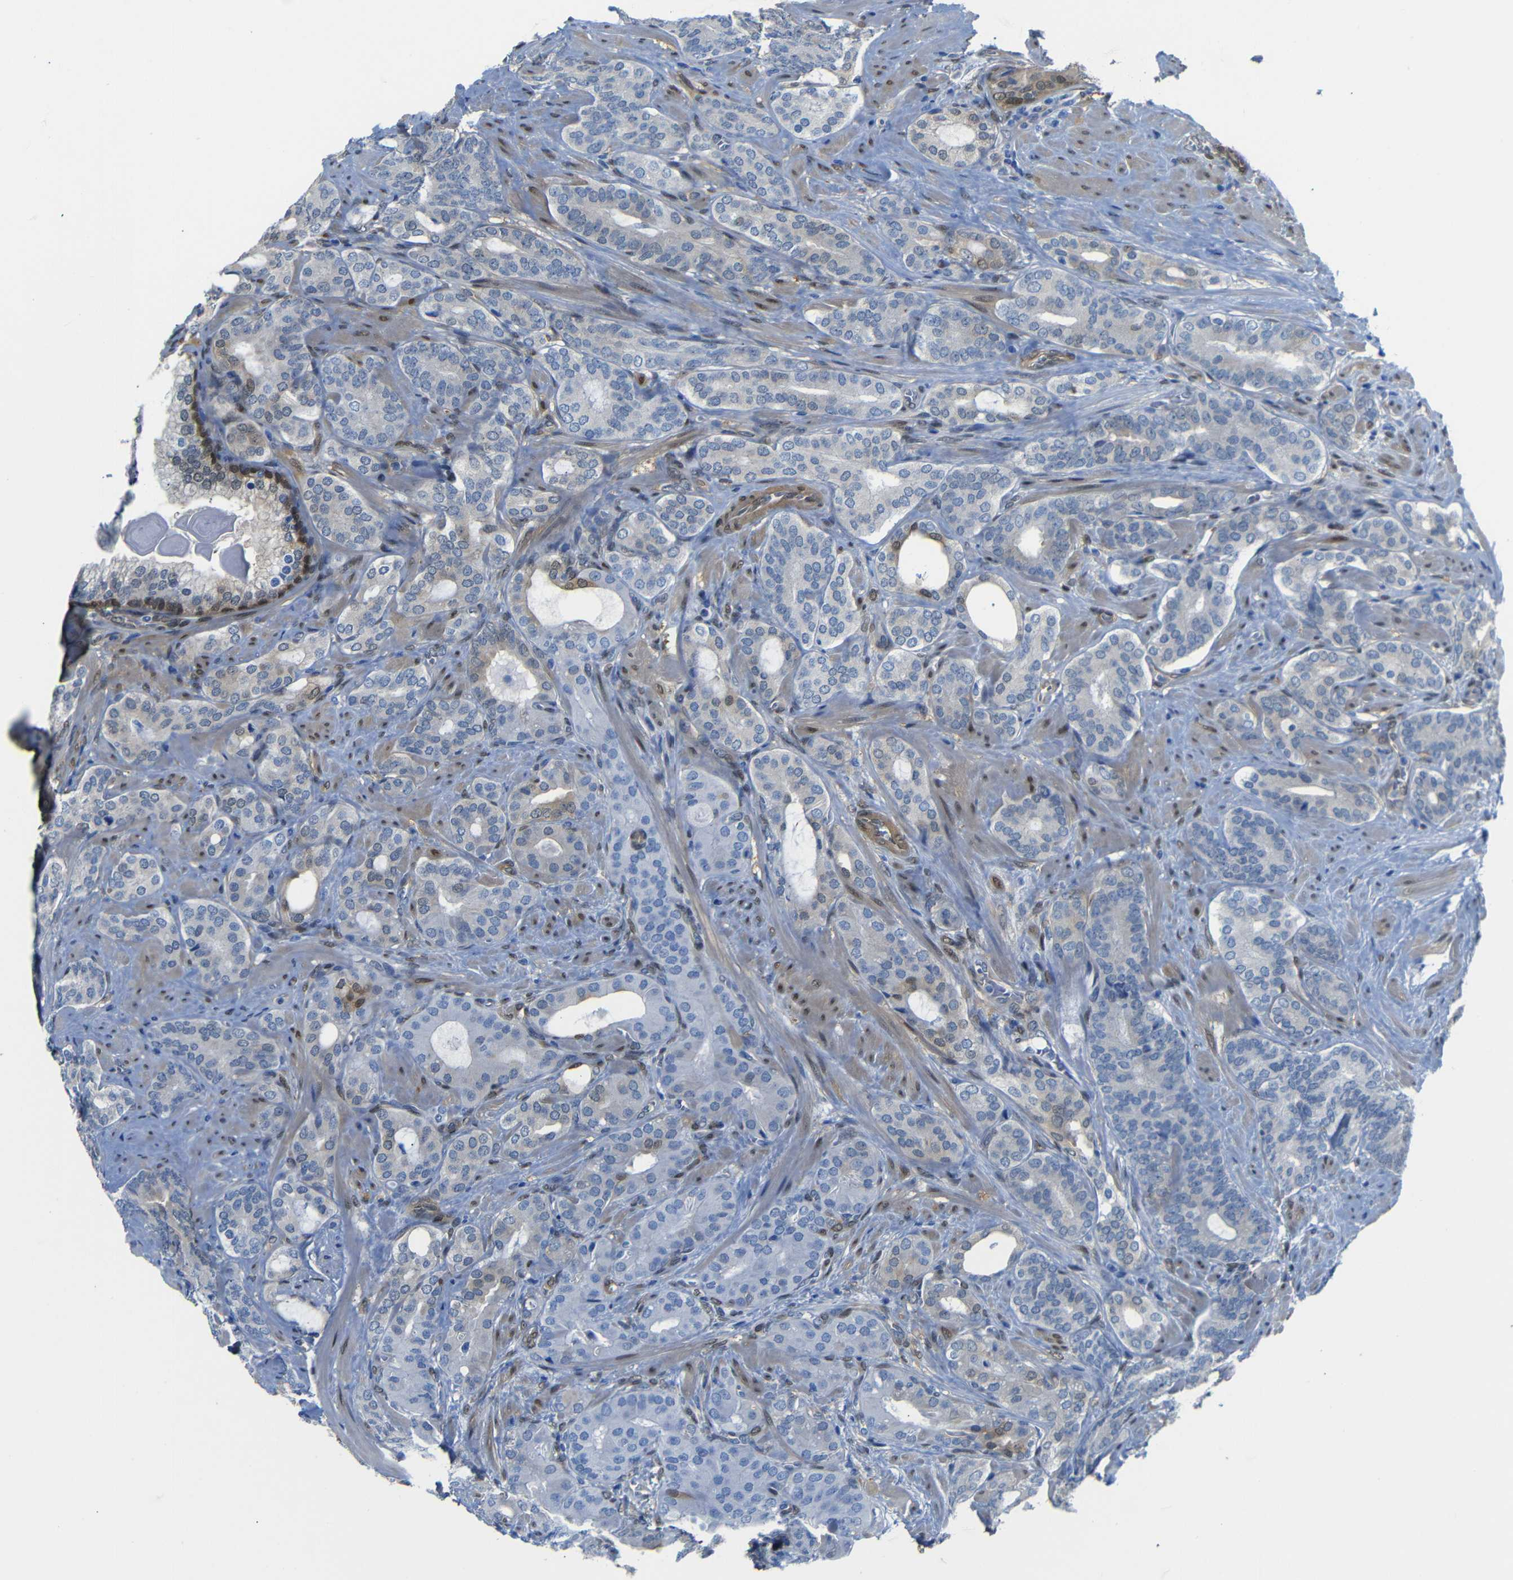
{"staining": {"intensity": "negative", "quantity": "none", "location": "none"}, "tissue": "prostate cancer", "cell_type": "Tumor cells", "image_type": "cancer", "snomed": [{"axis": "morphology", "description": "Adenocarcinoma, Low grade"}, {"axis": "topography", "description": "Prostate"}], "caption": "Histopathology image shows no significant protein staining in tumor cells of prostate adenocarcinoma (low-grade).", "gene": "YAP1", "patient": {"sex": "male", "age": 63}}